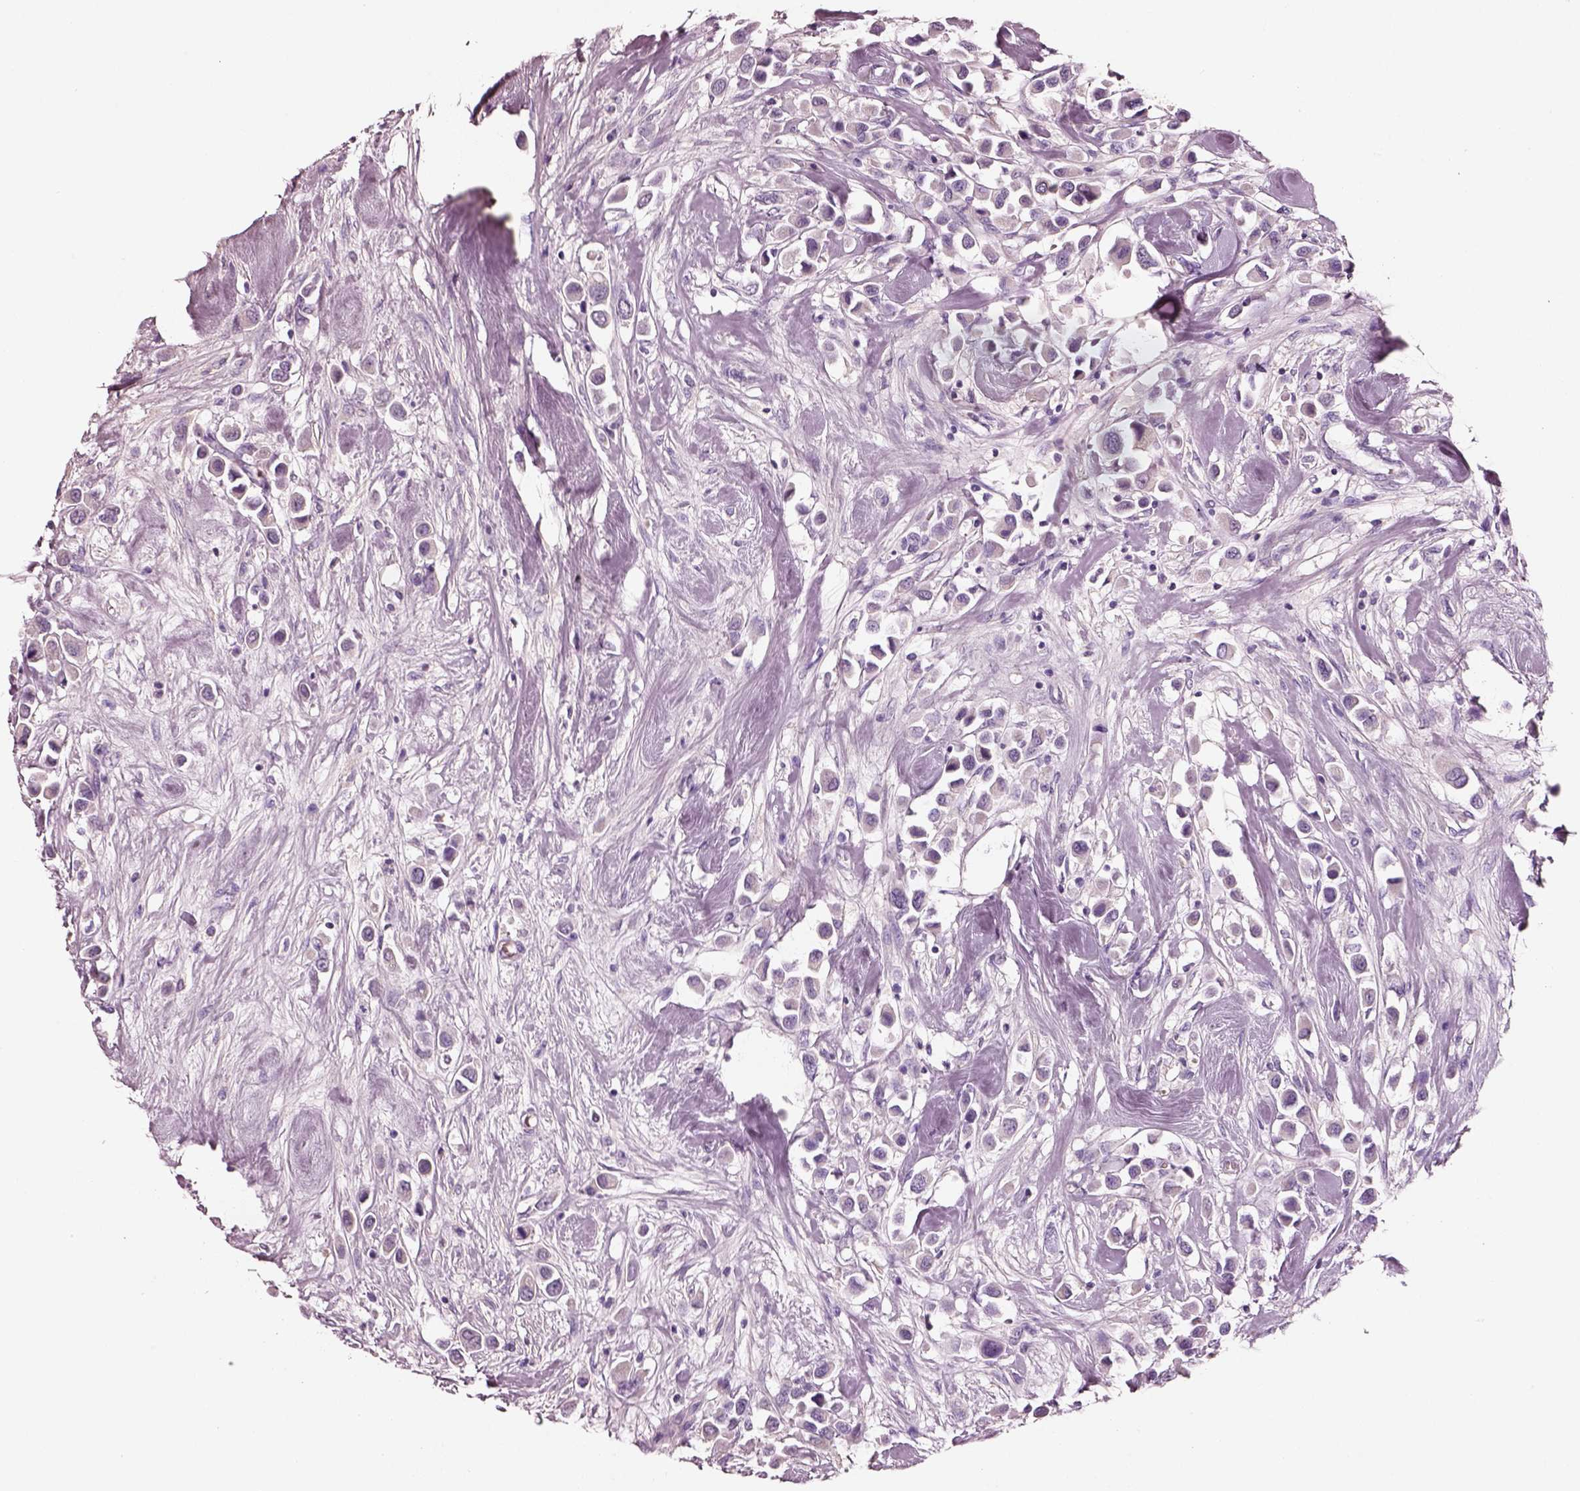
{"staining": {"intensity": "negative", "quantity": "none", "location": "none"}, "tissue": "breast cancer", "cell_type": "Tumor cells", "image_type": "cancer", "snomed": [{"axis": "morphology", "description": "Duct carcinoma"}, {"axis": "topography", "description": "Breast"}], "caption": "DAB (3,3'-diaminobenzidine) immunohistochemical staining of human breast cancer shows no significant positivity in tumor cells.", "gene": "ELSPBP1", "patient": {"sex": "female", "age": 61}}